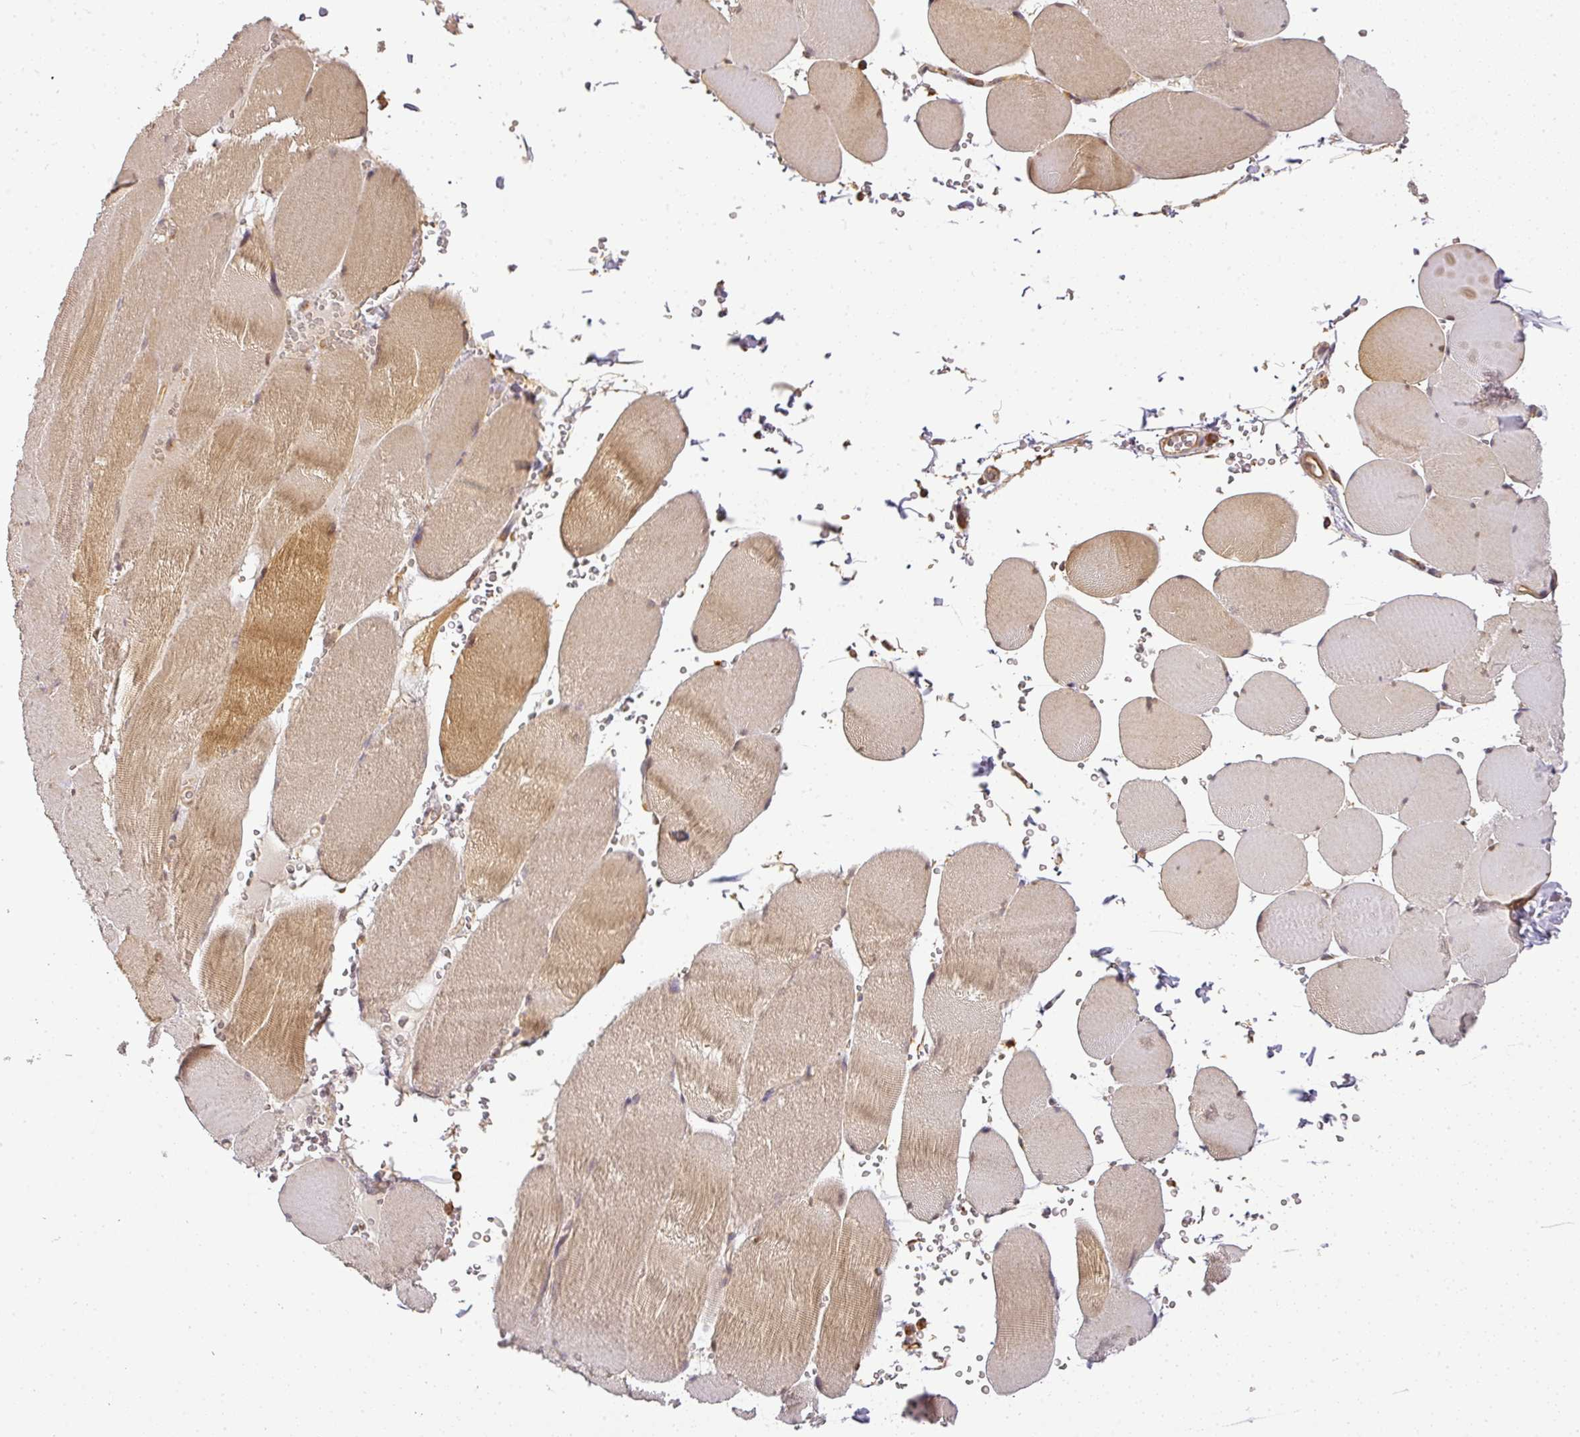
{"staining": {"intensity": "moderate", "quantity": "25%-75%", "location": "cytoplasmic/membranous"}, "tissue": "skeletal muscle", "cell_type": "Myocytes", "image_type": "normal", "snomed": [{"axis": "morphology", "description": "Normal tissue, NOS"}, {"axis": "topography", "description": "Skeletal muscle"}, {"axis": "topography", "description": "Head-Neck"}], "caption": "Protein expression analysis of normal human skeletal muscle reveals moderate cytoplasmic/membranous positivity in approximately 25%-75% of myocytes. (DAB IHC with brightfield microscopy, high magnification).", "gene": "TCL1B", "patient": {"sex": "male", "age": 66}}